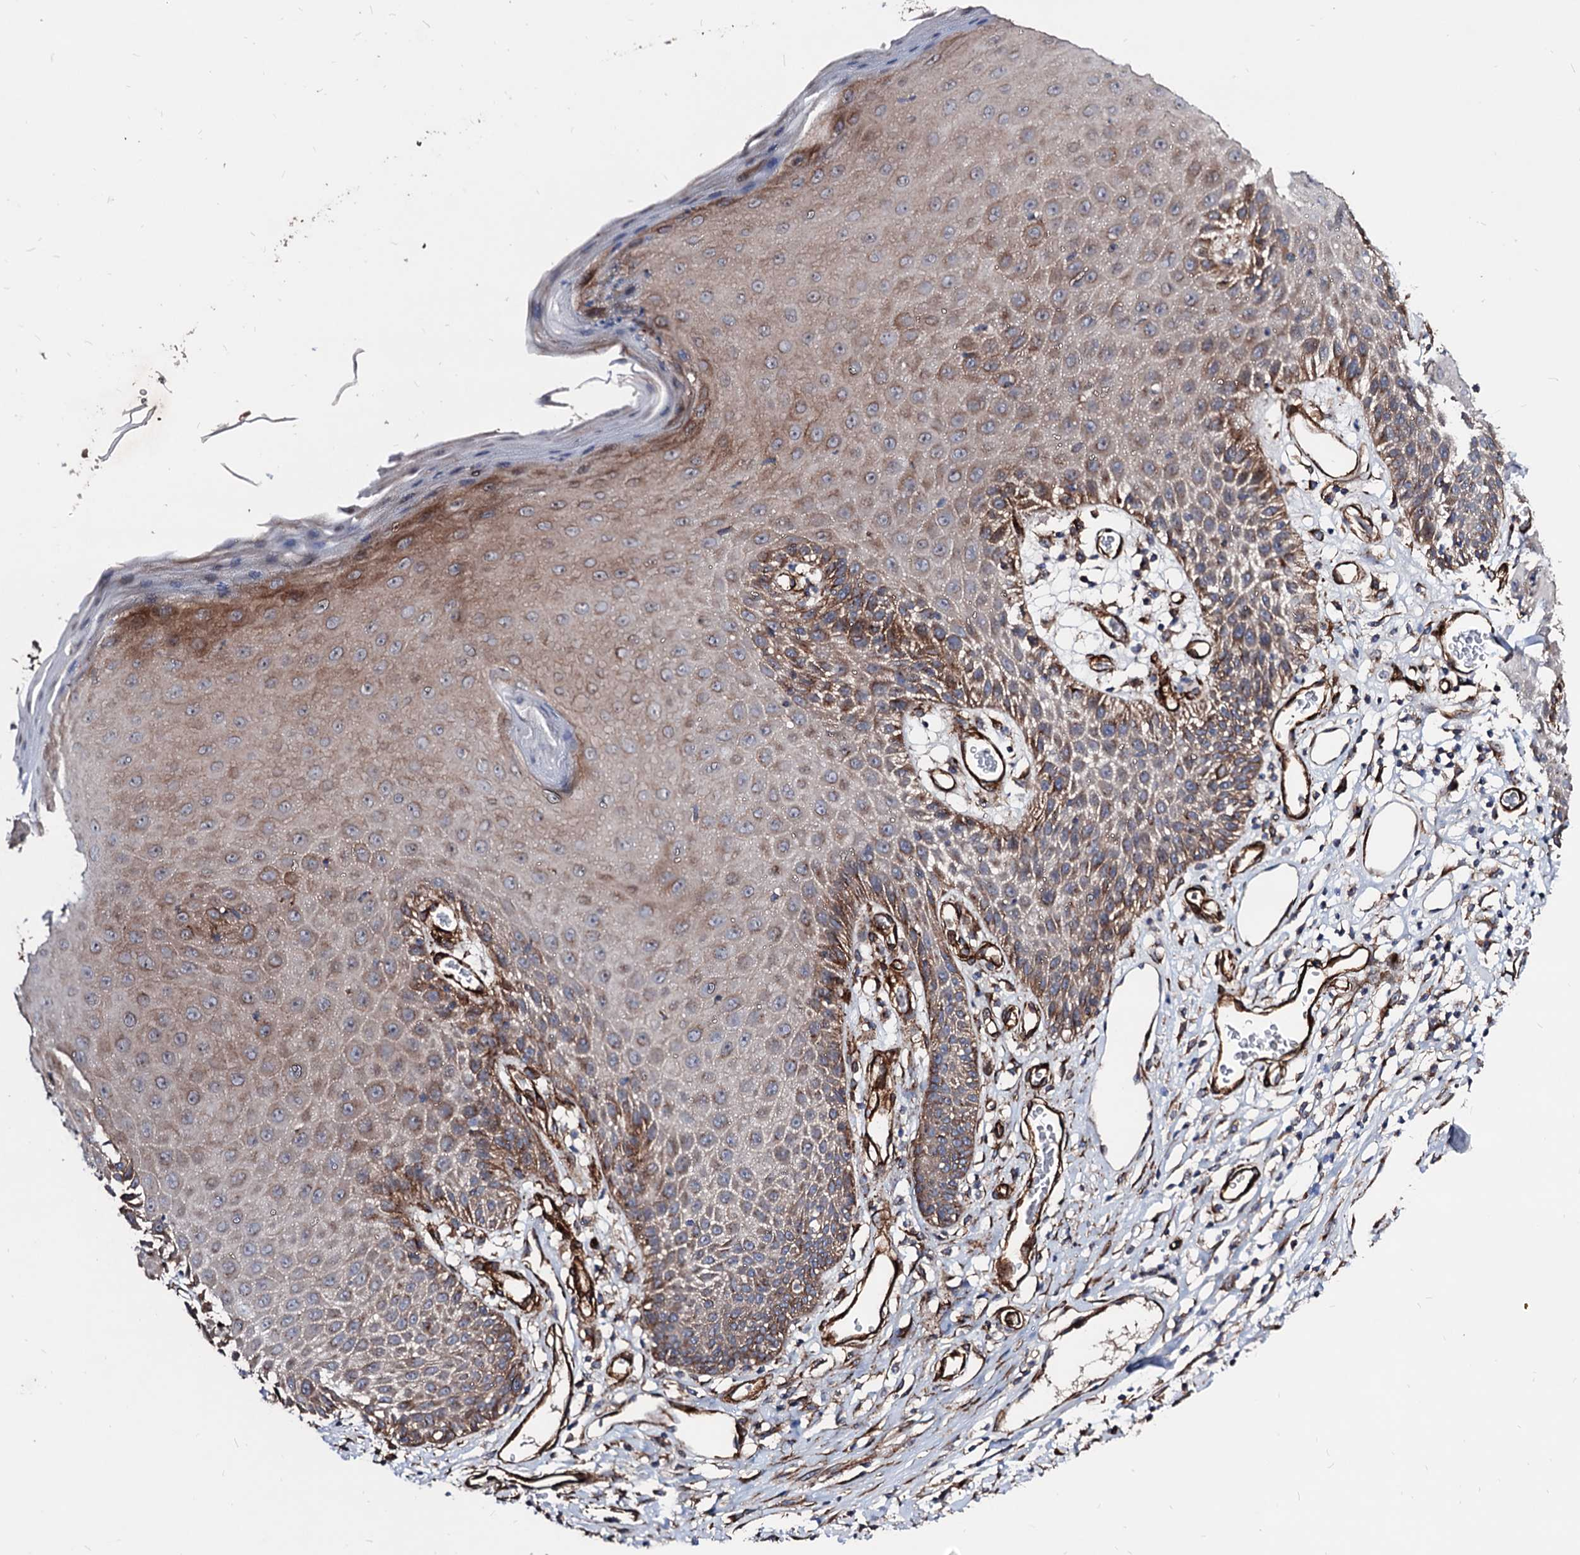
{"staining": {"intensity": "moderate", "quantity": "<25%", "location": "cytoplasmic/membranous"}, "tissue": "skin", "cell_type": "Epidermal cells", "image_type": "normal", "snomed": [{"axis": "morphology", "description": "Normal tissue, NOS"}, {"axis": "topography", "description": "Vulva"}], "caption": "High-magnification brightfield microscopy of unremarkable skin stained with DAB (brown) and counterstained with hematoxylin (blue). epidermal cells exhibit moderate cytoplasmic/membranous positivity is appreciated in about<25% of cells. (Brightfield microscopy of DAB IHC at high magnification).", "gene": "WDR11", "patient": {"sex": "female", "age": 68}}